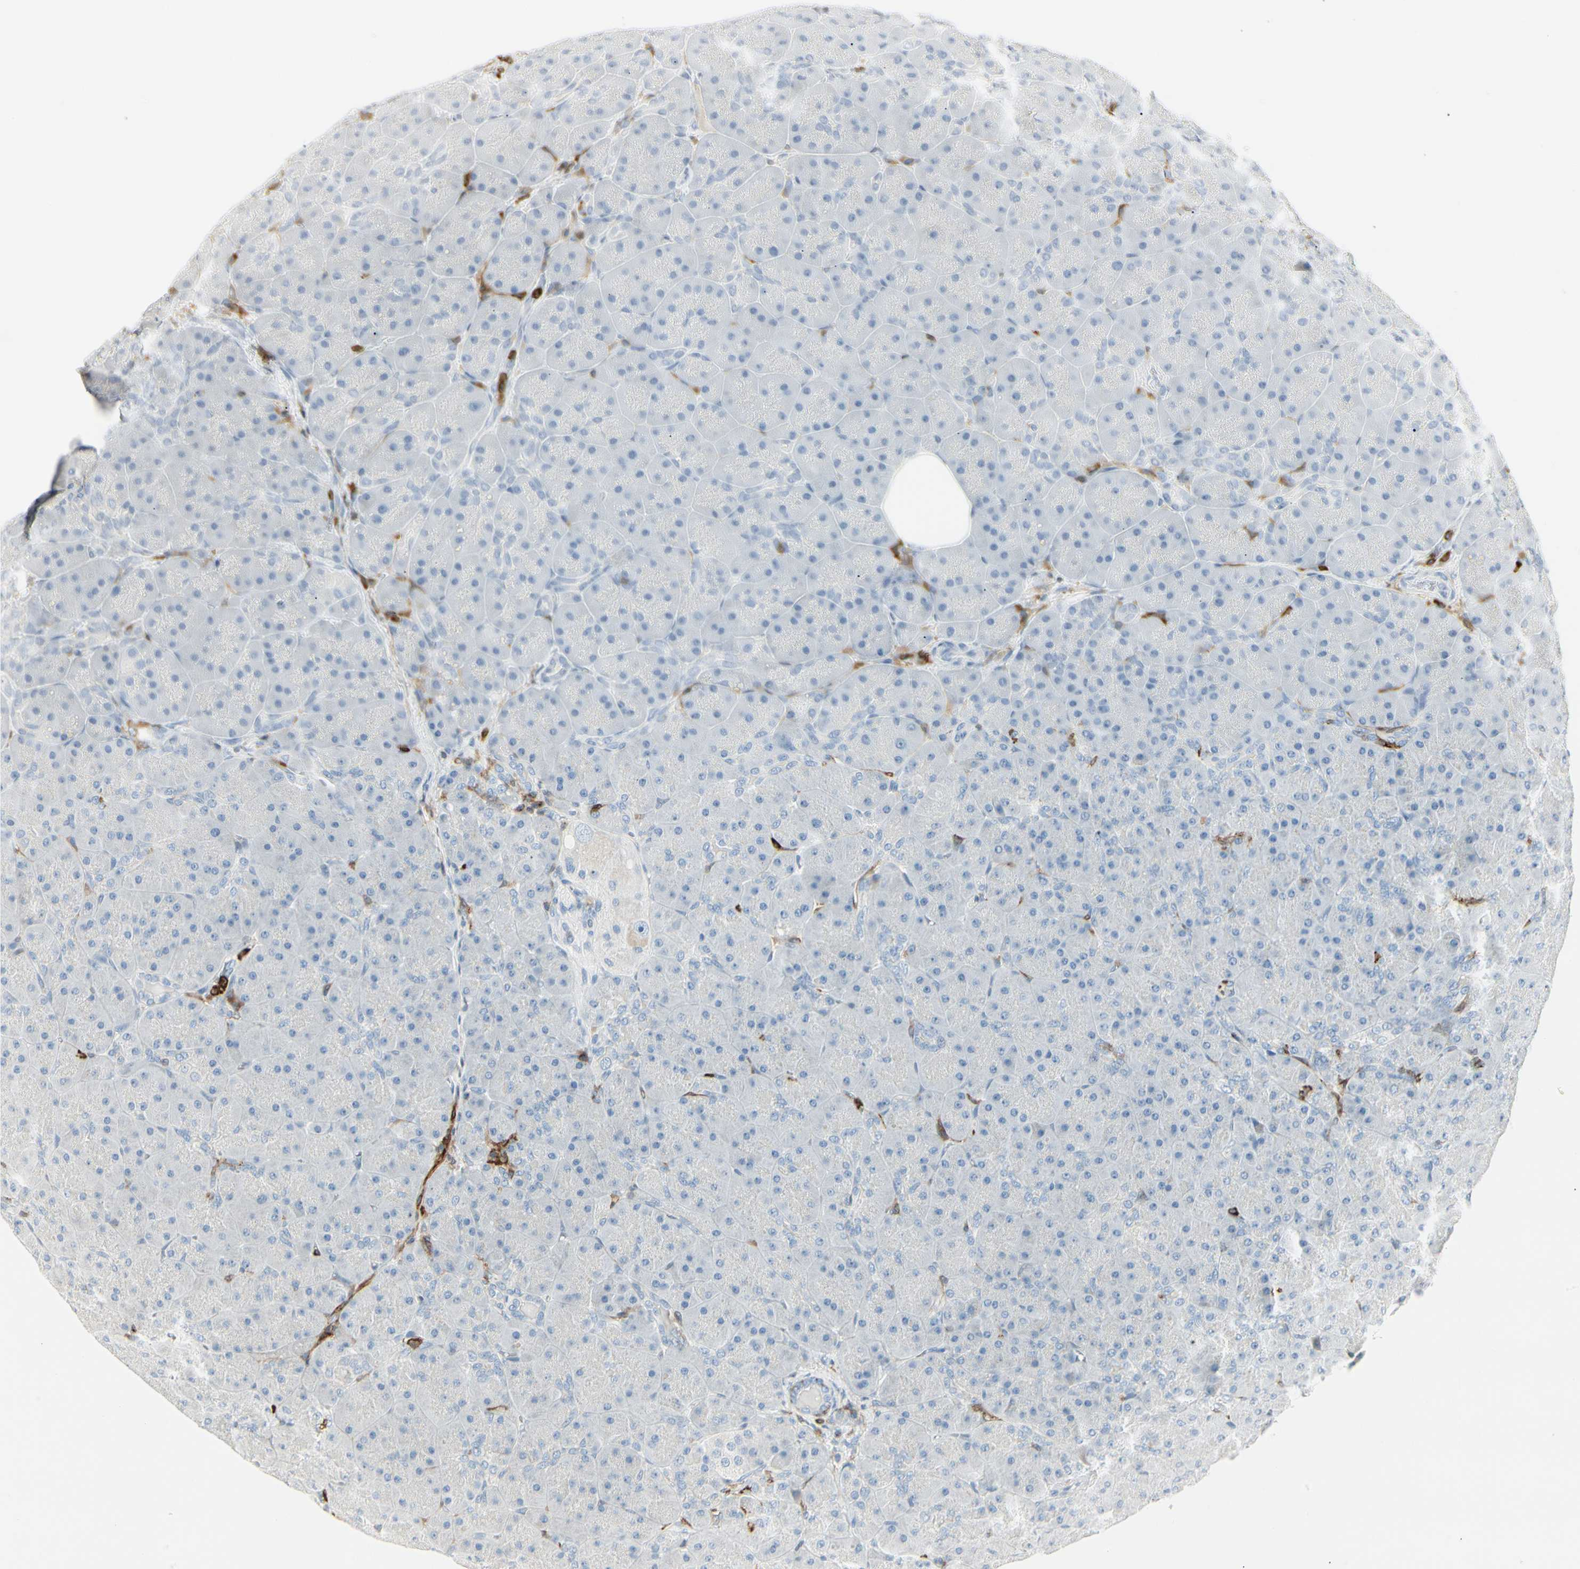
{"staining": {"intensity": "negative", "quantity": "none", "location": "none"}, "tissue": "pancreas", "cell_type": "Exocrine glandular cells", "image_type": "normal", "snomed": [{"axis": "morphology", "description": "Normal tissue, NOS"}, {"axis": "topography", "description": "Pancreas"}], "caption": "IHC micrograph of unremarkable pancreas: pancreas stained with DAB demonstrates no significant protein positivity in exocrine glandular cells.", "gene": "ITGB2", "patient": {"sex": "male", "age": 66}}